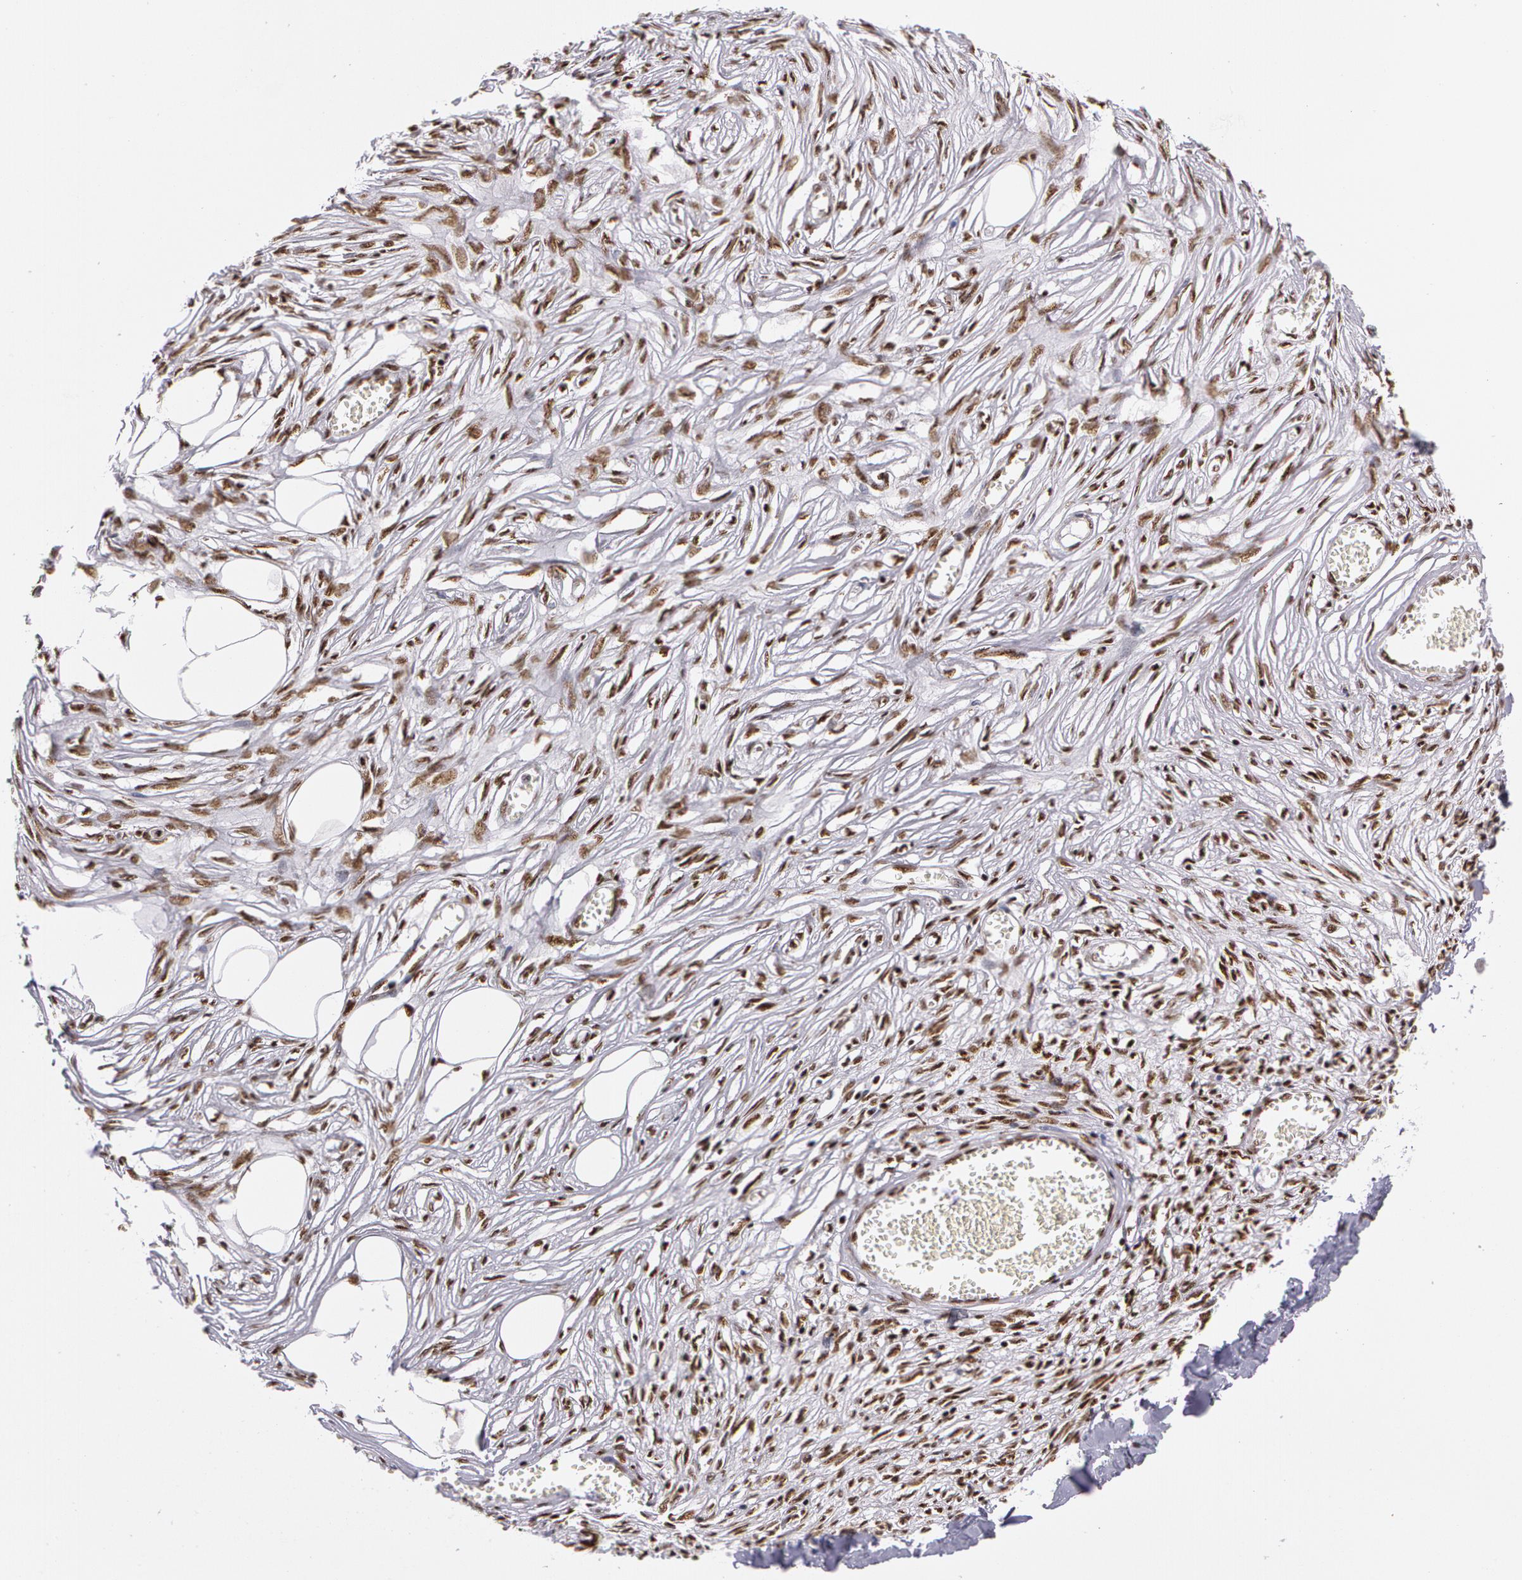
{"staining": {"intensity": "moderate", "quantity": ">75%", "location": "nuclear"}, "tissue": "adipose tissue", "cell_type": "Adipocytes", "image_type": "normal", "snomed": [{"axis": "morphology", "description": "Normal tissue, NOS"}, {"axis": "morphology", "description": "Sarcoma, NOS"}, {"axis": "topography", "description": "Skin"}, {"axis": "topography", "description": "Soft tissue"}], "caption": "Moderate nuclear expression is present in about >75% of adipocytes in normal adipose tissue. The protein of interest is stained brown, and the nuclei are stained in blue (DAB IHC with brightfield microscopy, high magnification).", "gene": "PNN", "patient": {"sex": "female", "age": 51}}